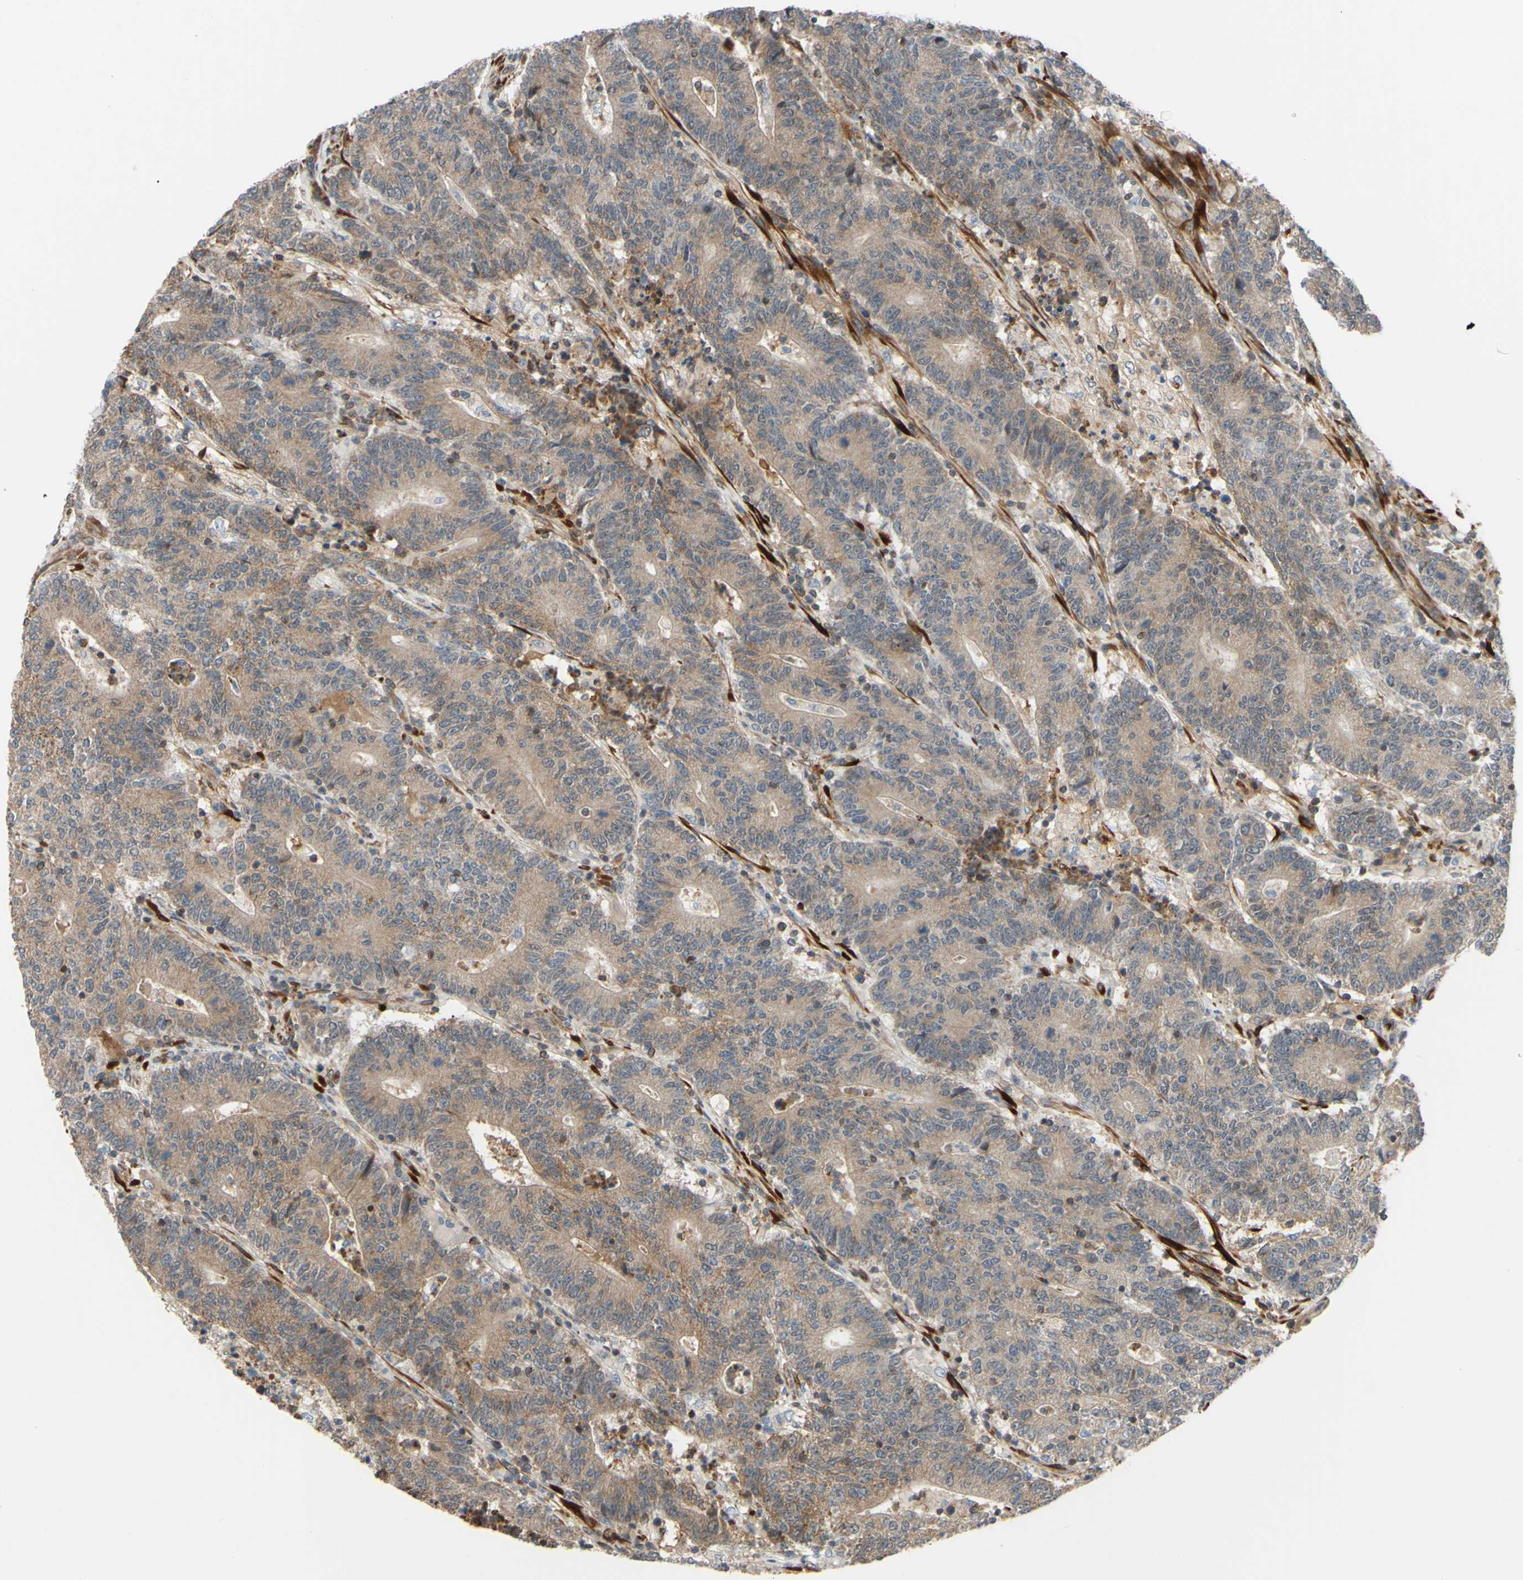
{"staining": {"intensity": "moderate", "quantity": ">75%", "location": "cytoplasmic/membranous"}, "tissue": "colorectal cancer", "cell_type": "Tumor cells", "image_type": "cancer", "snomed": [{"axis": "morphology", "description": "Normal tissue, NOS"}, {"axis": "morphology", "description": "Adenocarcinoma, NOS"}, {"axis": "topography", "description": "Colon"}], "caption": "Colorectal adenocarcinoma tissue reveals moderate cytoplasmic/membranous staining in about >75% of tumor cells", "gene": "PRAF2", "patient": {"sex": "female", "age": 75}}